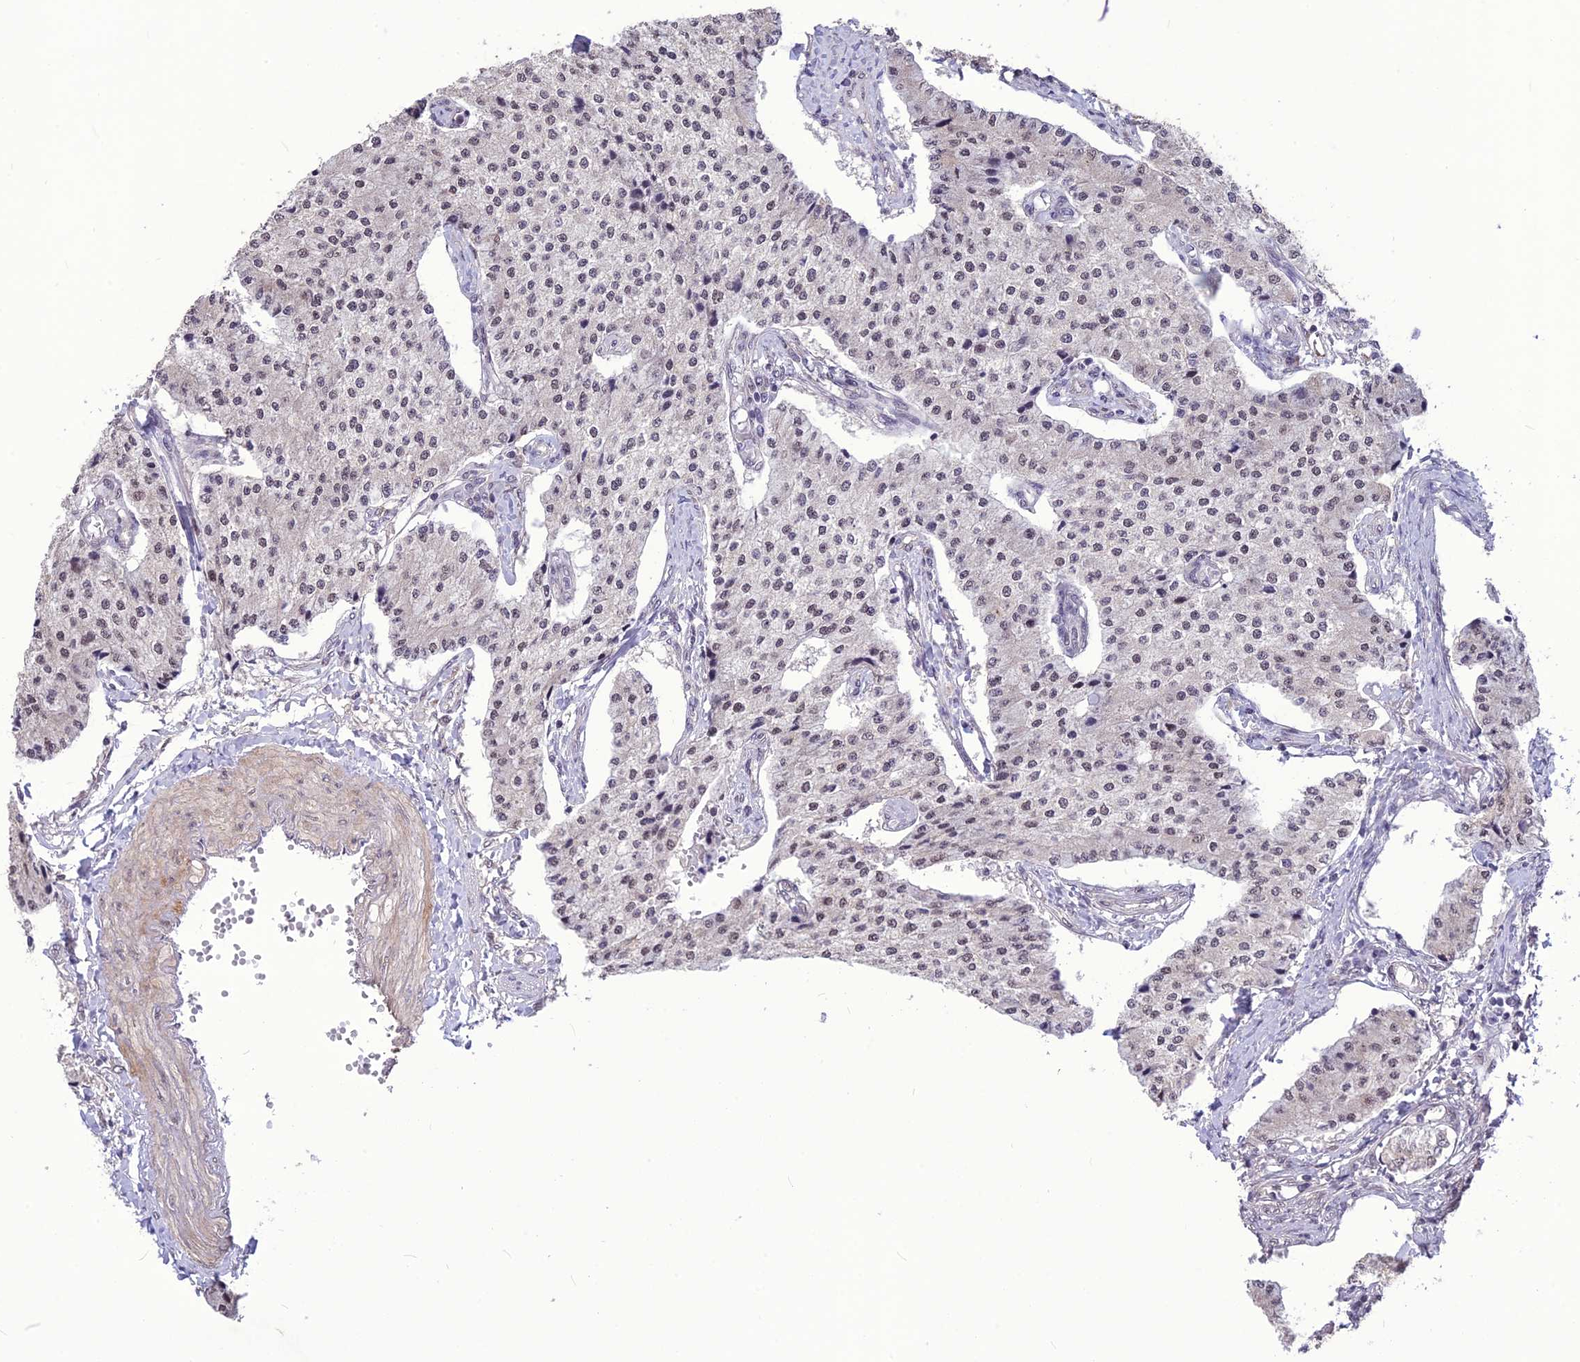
{"staining": {"intensity": "weak", "quantity": "25%-75%", "location": "nuclear"}, "tissue": "carcinoid", "cell_type": "Tumor cells", "image_type": "cancer", "snomed": [{"axis": "morphology", "description": "Carcinoid, malignant, NOS"}, {"axis": "topography", "description": "Colon"}], "caption": "Malignant carcinoid tissue reveals weak nuclear staining in approximately 25%-75% of tumor cells", "gene": "DIS3", "patient": {"sex": "female", "age": 52}}